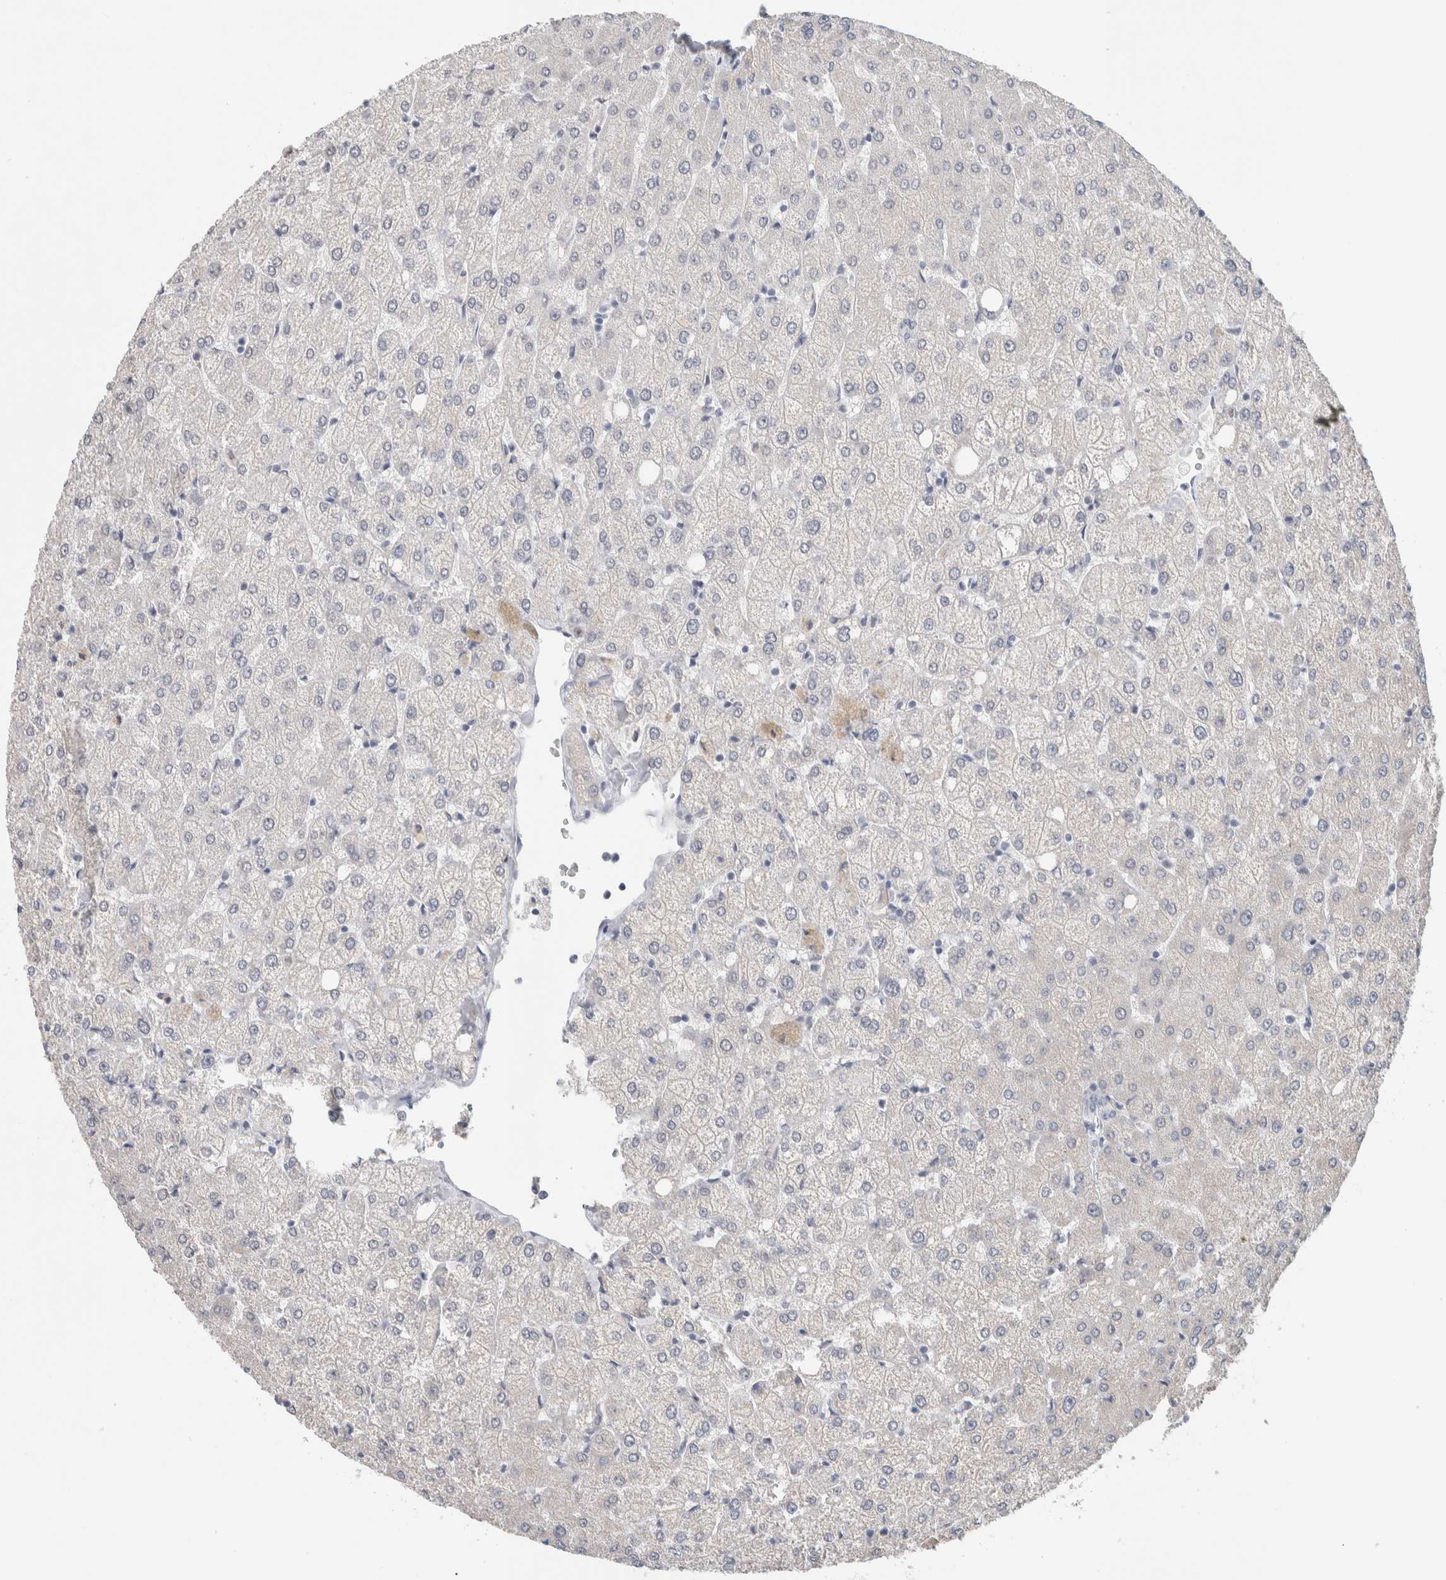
{"staining": {"intensity": "negative", "quantity": "none", "location": "none"}, "tissue": "liver", "cell_type": "Cholangiocytes", "image_type": "normal", "snomed": [{"axis": "morphology", "description": "Normal tissue, NOS"}, {"axis": "topography", "description": "Liver"}], "caption": "Cholangiocytes are negative for protein expression in normal human liver. (Brightfield microscopy of DAB (3,3'-diaminobenzidine) immunohistochemistry at high magnification).", "gene": "SCN2A", "patient": {"sex": "female", "age": 54}}